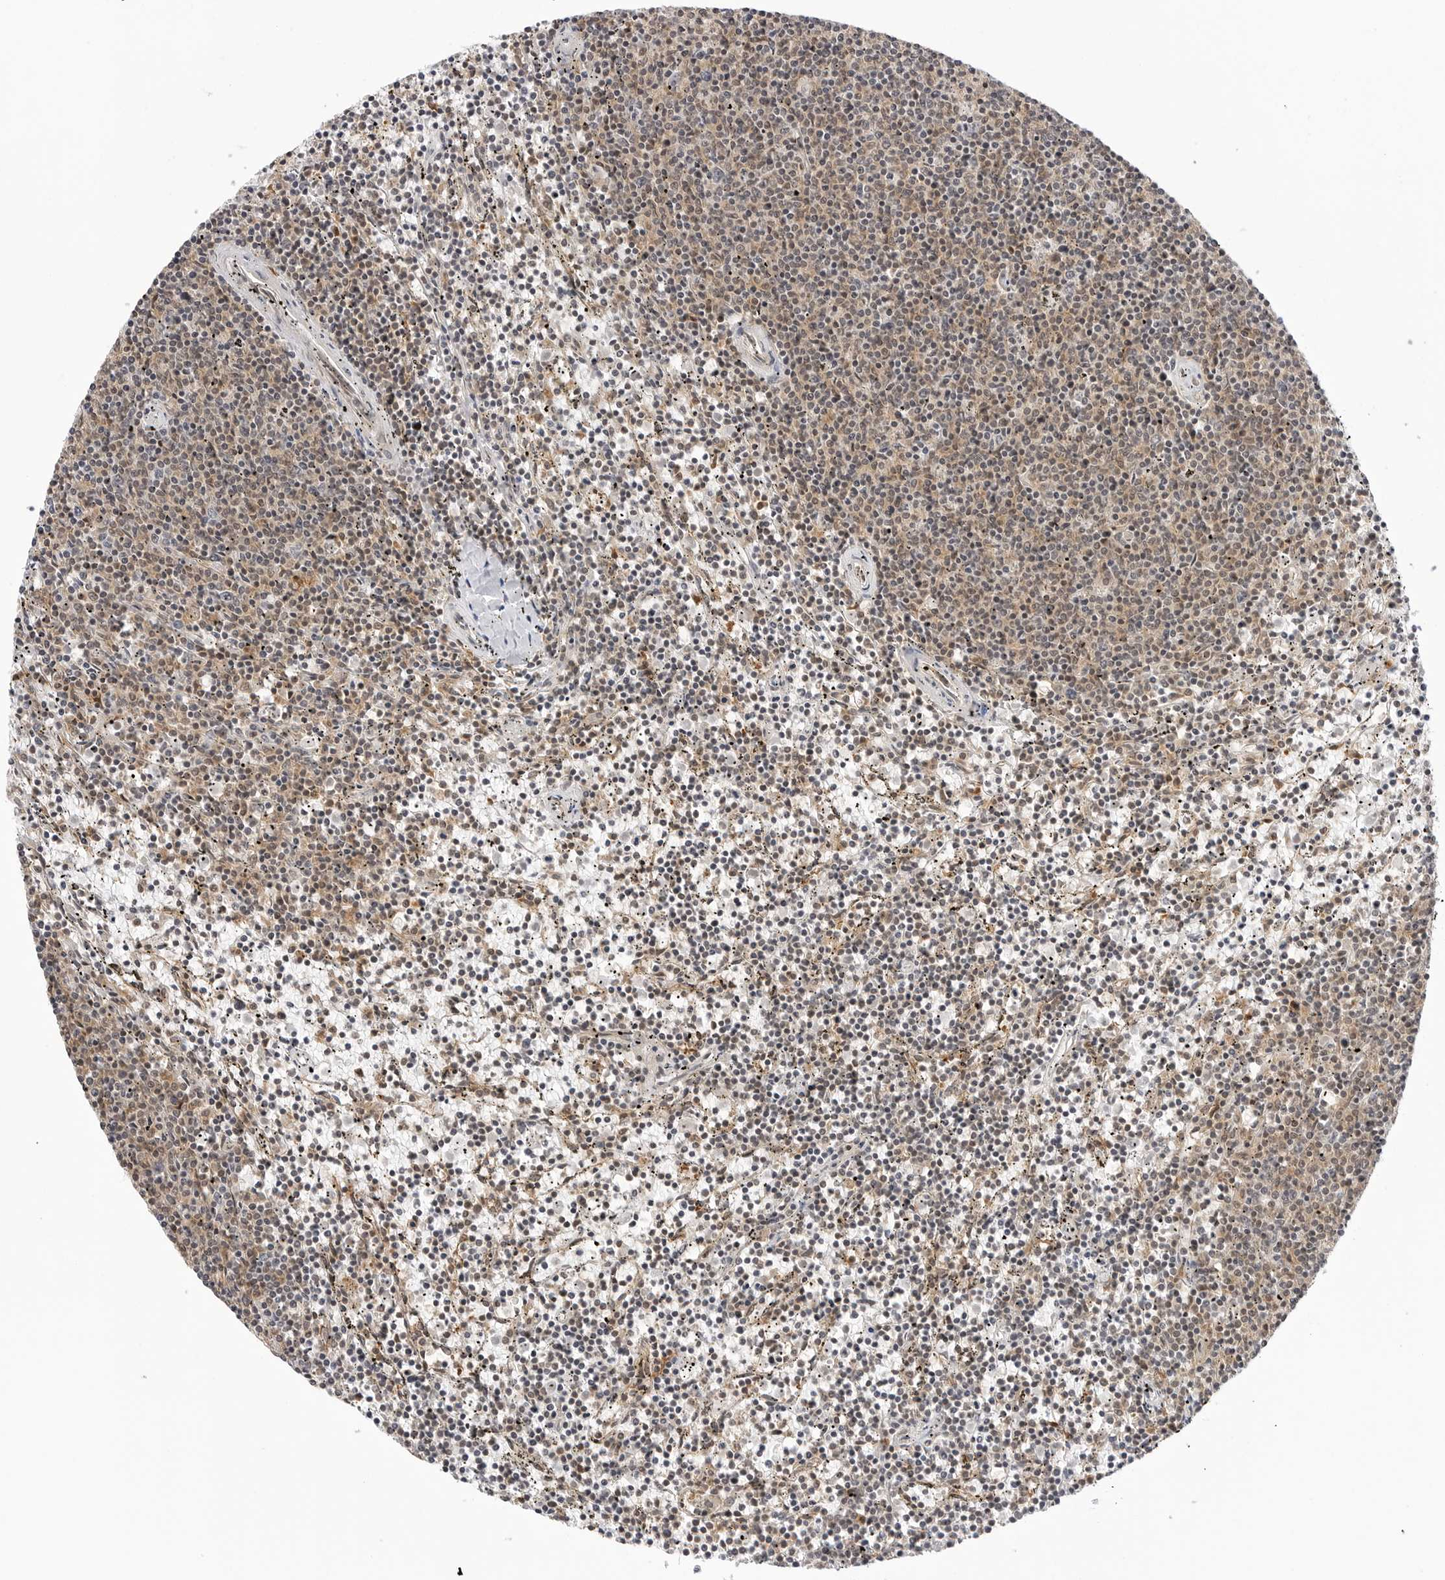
{"staining": {"intensity": "weak", "quantity": "25%-75%", "location": "cytoplasmic/membranous"}, "tissue": "lymphoma", "cell_type": "Tumor cells", "image_type": "cancer", "snomed": [{"axis": "morphology", "description": "Malignant lymphoma, non-Hodgkin's type, Low grade"}, {"axis": "topography", "description": "Spleen"}], "caption": "Tumor cells show weak cytoplasmic/membranous positivity in approximately 25%-75% of cells in lymphoma.", "gene": "MAP2K5", "patient": {"sex": "female", "age": 50}}